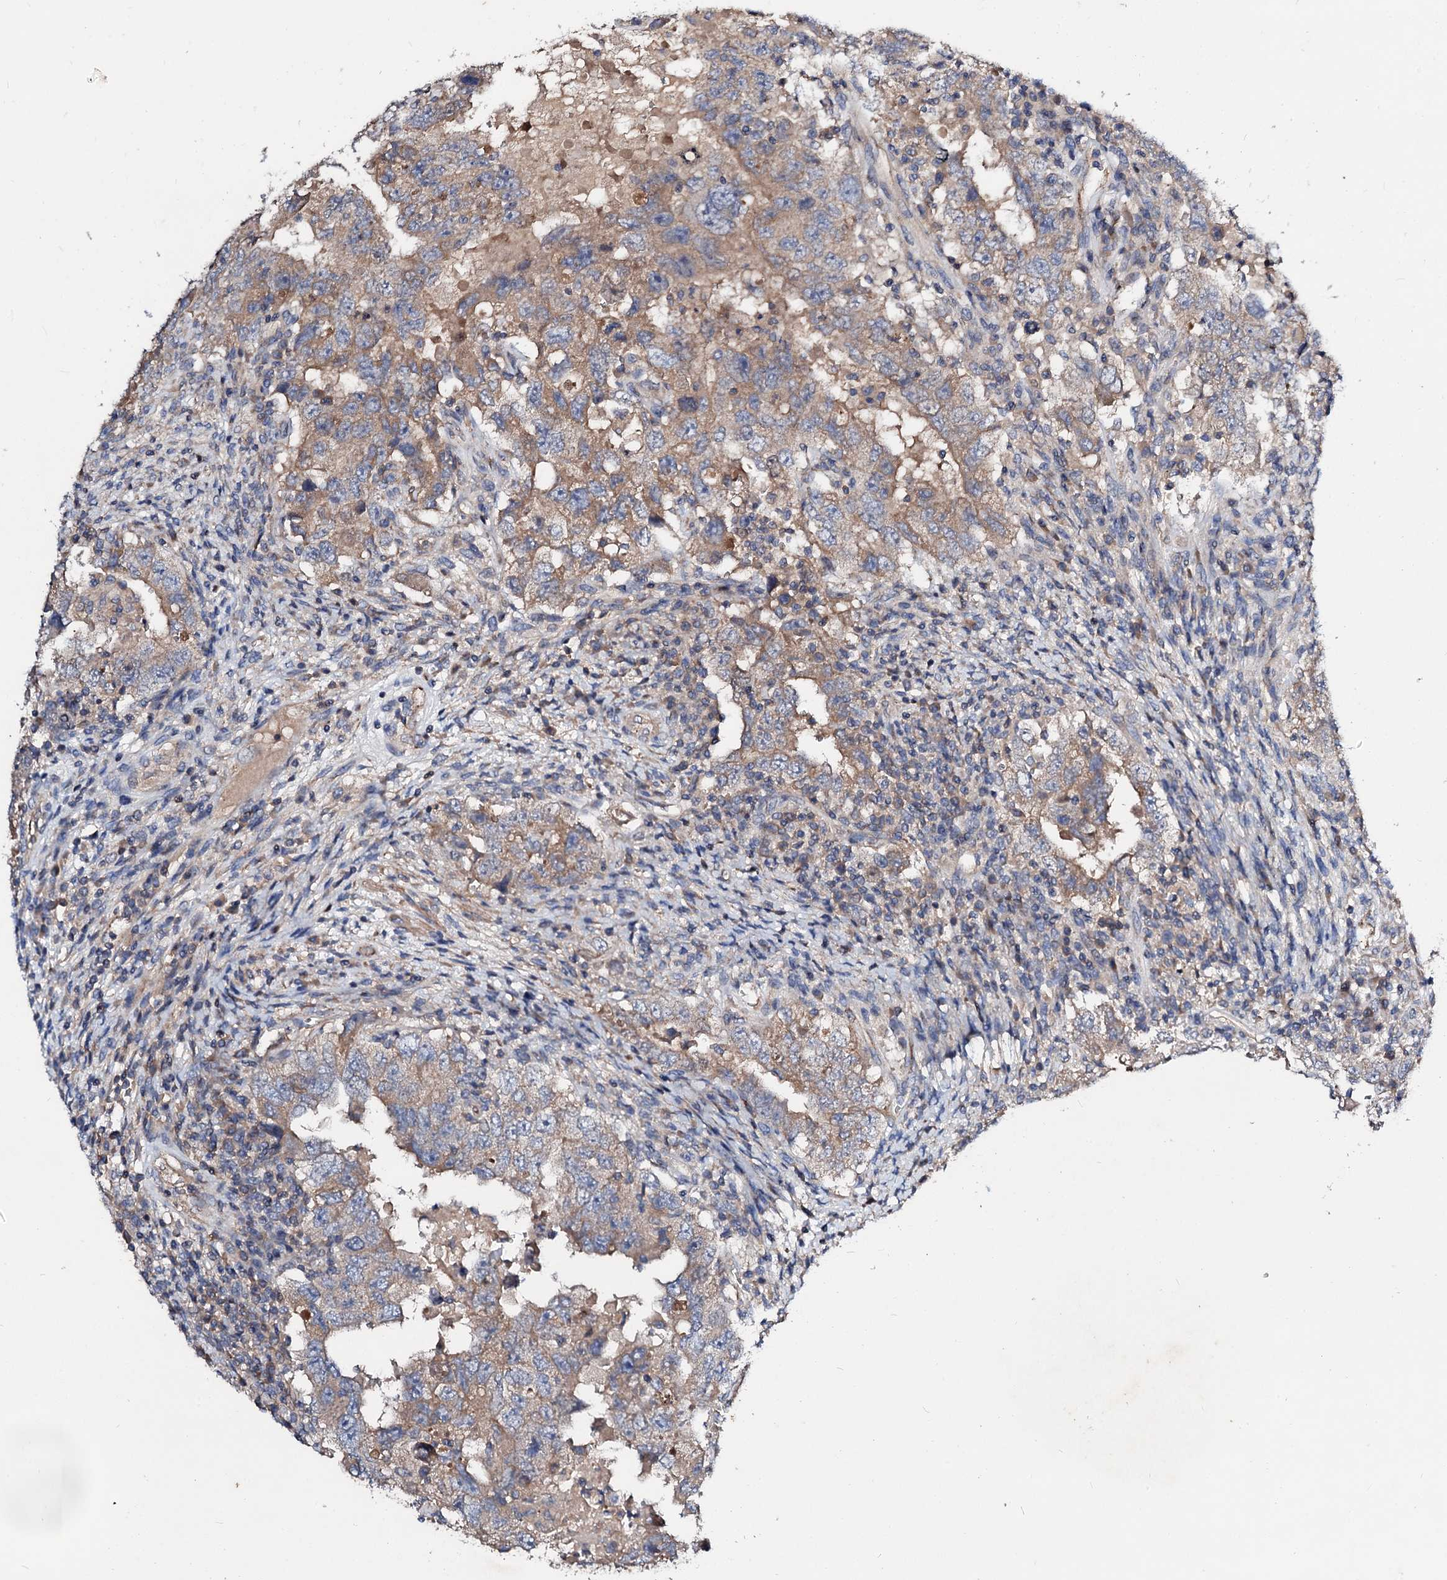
{"staining": {"intensity": "weak", "quantity": ">75%", "location": "cytoplasmic/membranous"}, "tissue": "testis cancer", "cell_type": "Tumor cells", "image_type": "cancer", "snomed": [{"axis": "morphology", "description": "Carcinoma, Embryonal, NOS"}, {"axis": "topography", "description": "Testis"}], "caption": "Immunohistochemistry (DAB) staining of testis cancer (embryonal carcinoma) displays weak cytoplasmic/membranous protein positivity in about >75% of tumor cells.", "gene": "FIBIN", "patient": {"sex": "male", "age": 26}}